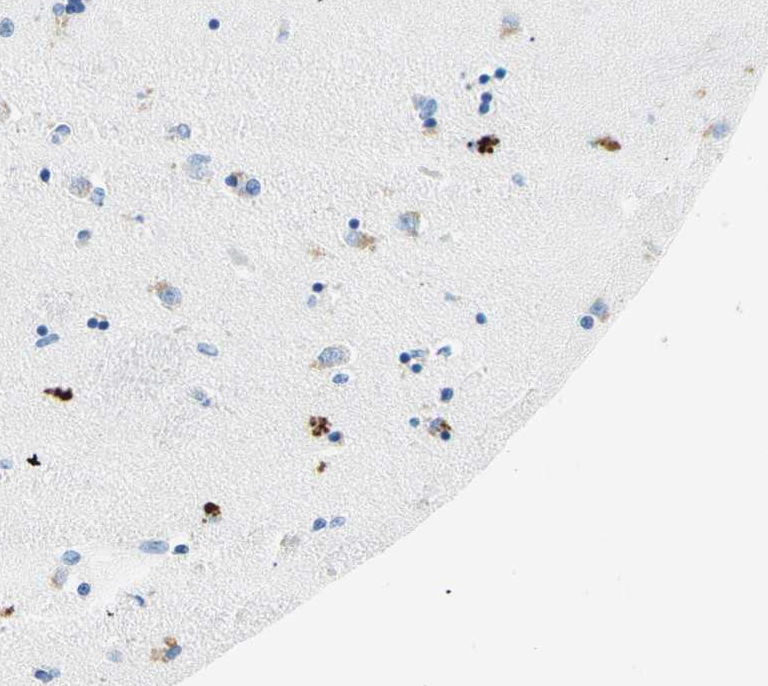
{"staining": {"intensity": "negative", "quantity": "none", "location": "none"}, "tissue": "caudate", "cell_type": "Glial cells", "image_type": "normal", "snomed": [{"axis": "morphology", "description": "Normal tissue, NOS"}, {"axis": "topography", "description": "Lateral ventricle wall"}], "caption": "High magnification brightfield microscopy of benign caudate stained with DAB (3,3'-diaminobenzidine) (brown) and counterstained with hematoxylin (blue): glial cells show no significant staining. (DAB (3,3'-diaminobenzidine) IHC, high magnification).", "gene": "MYH2", "patient": {"sex": "female", "age": 54}}